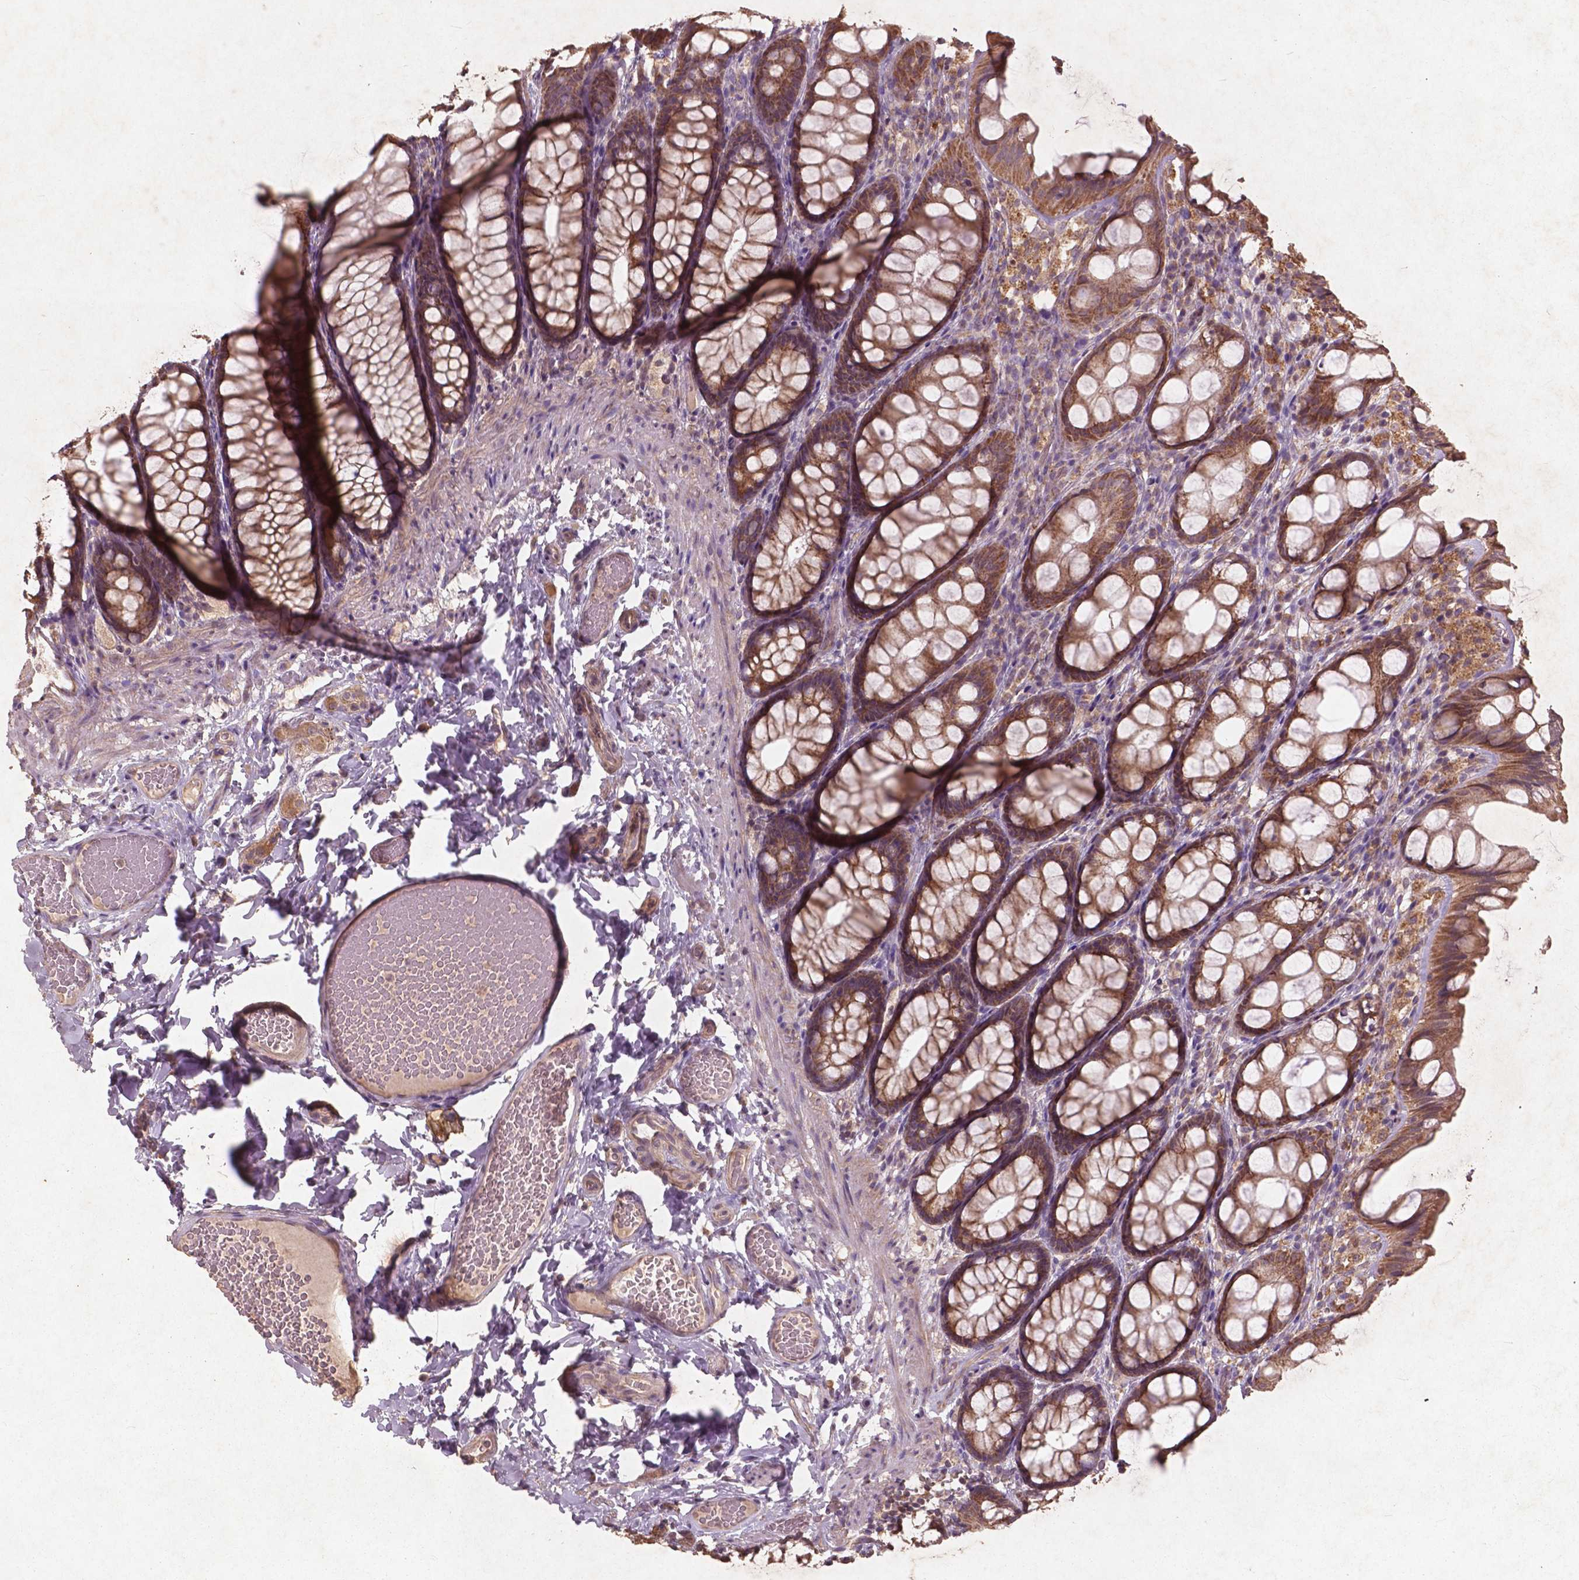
{"staining": {"intensity": "weak", "quantity": ">75%", "location": "cytoplasmic/membranous,nuclear"}, "tissue": "colon", "cell_type": "Endothelial cells", "image_type": "normal", "snomed": [{"axis": "morphology", "description": "Normal tissue, NOS"}, {"axis": "topography", "description": "Colon"}], "caption": "Protein expression analysis of benign colon exhibits weak cytoplasmic/membranous,nuclear staining in approximately >75% of endothelial cells. Nuclei are stained in blue.", "gene": "ST6GALNAC5", "patient": {"sex": "male", "age": 47}}